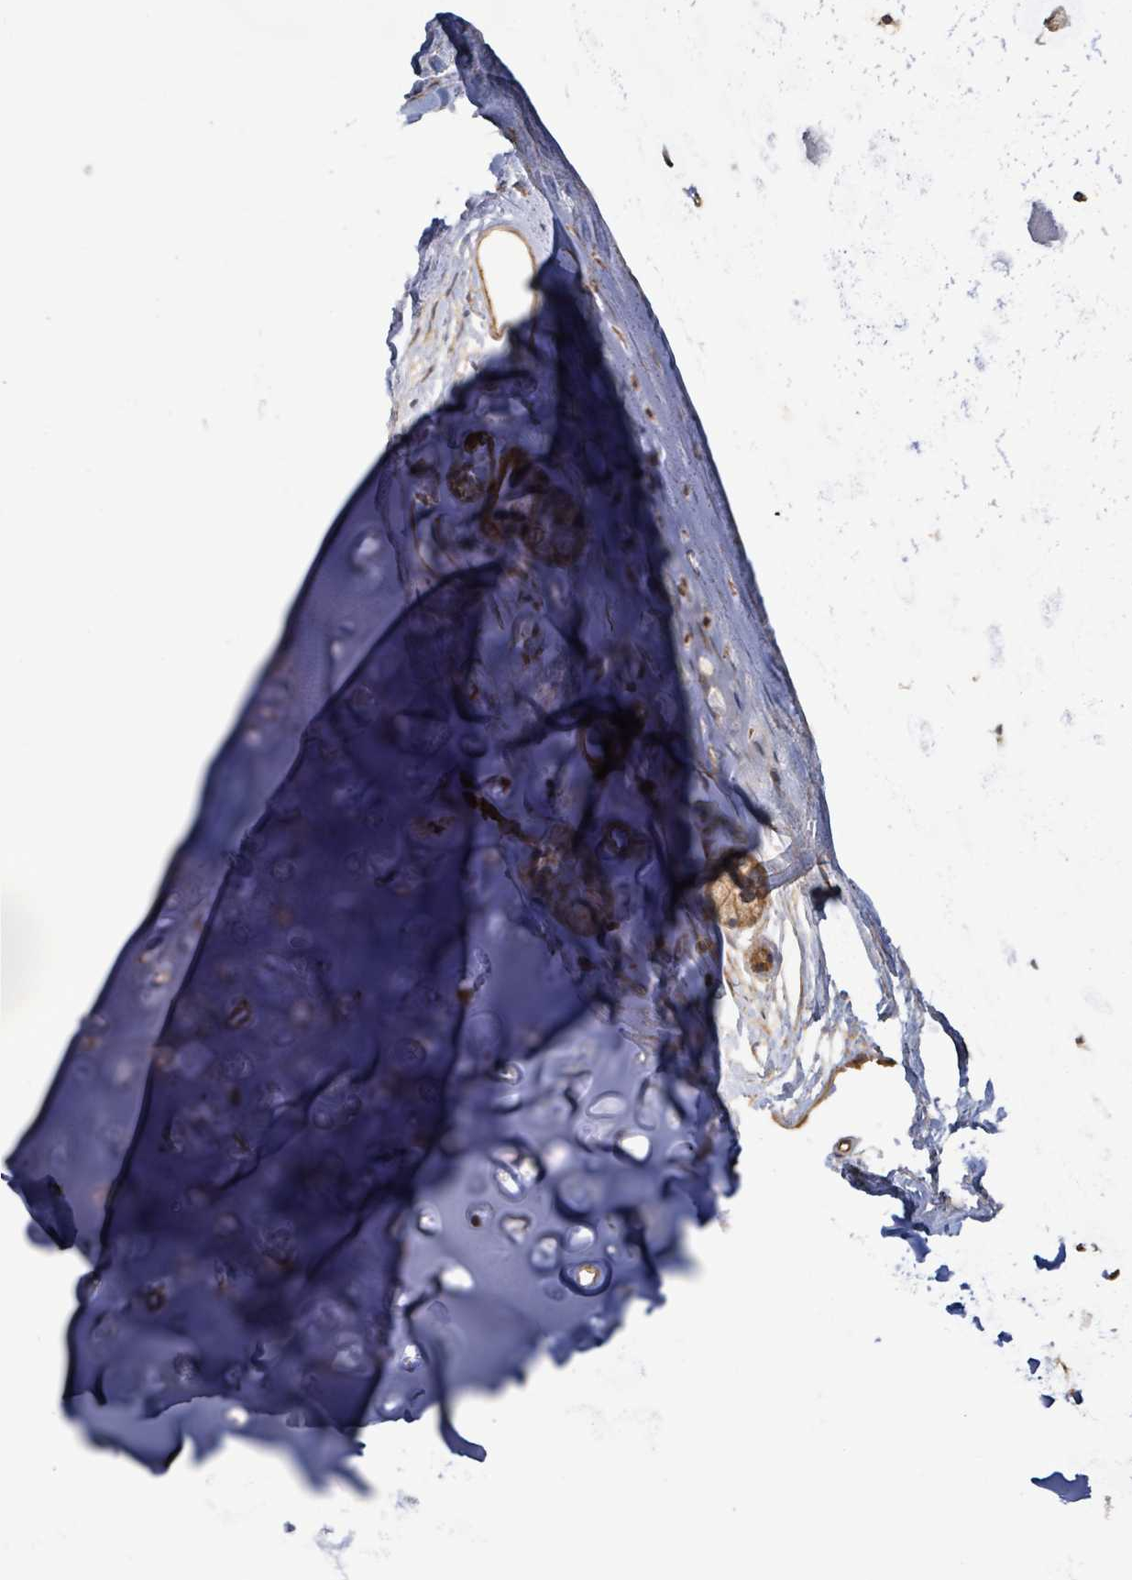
{"staining": {"intensity": "moderate", "quantity": "25%-75%", "location": "cytoplasmic/membranous"}, "tissue": "soft tissue", "cell_type": "Chondrocytes", "image_type": "normal", "snomed": [{"axis": "morphology", "description": "Normal tissue, NOS"}, {"axis": "topography", "description": "Lymph node"}, {"axis": "topography", "description": "Cartilage tissue"}, {"axis": "topography", "description": "Bronchus"}], "caption": "A high-resolution image shows IHC staining of unremarkable soft tissue, which exhibits moderate cytoplasmic/membranous staining in approximately 25%-75% of chondrocytes.", "gene": "KBTBD11", "patient": {"sex": "female", "age": 70}}